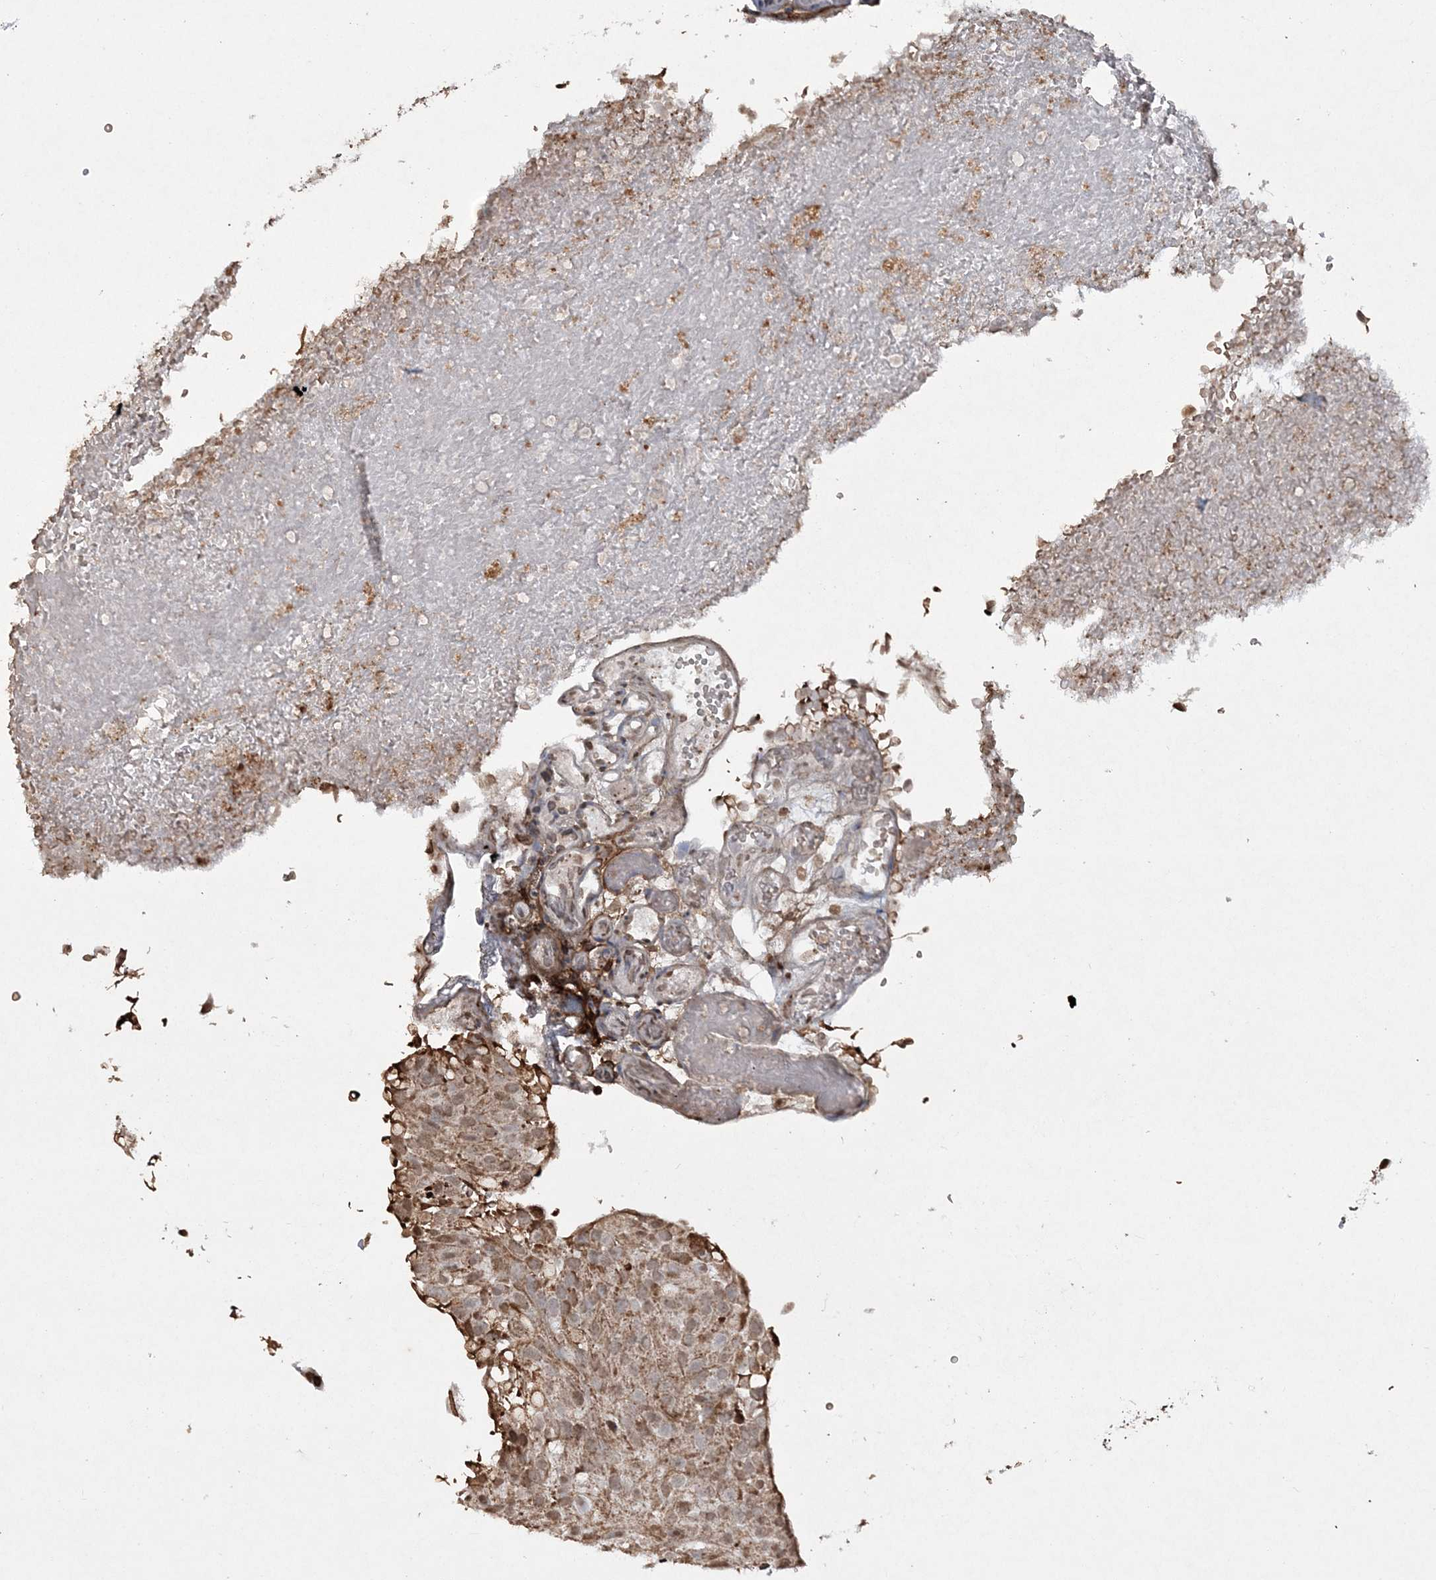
{"staining": {"intensity": "moderate", "quantity": ">75%", "location": "cytoplasmic/membranous"}, "tissue": "urothelial cancer", "cell_type": "Tumor cells", "image_type": "cancer", "snomed": [{"axis": "morphology", "description": "Urothelial carcinoma, Low grade"}, {"axis": "topography", "description": "Urinary bladder"}], "caption": "An image of urothelial cancer stained for a protein reveals moderate cytoplasmic/membranous brown staining in tumor cells.", "gene": "TTC7A", "patient": {"sex": "male", "age": 78}}